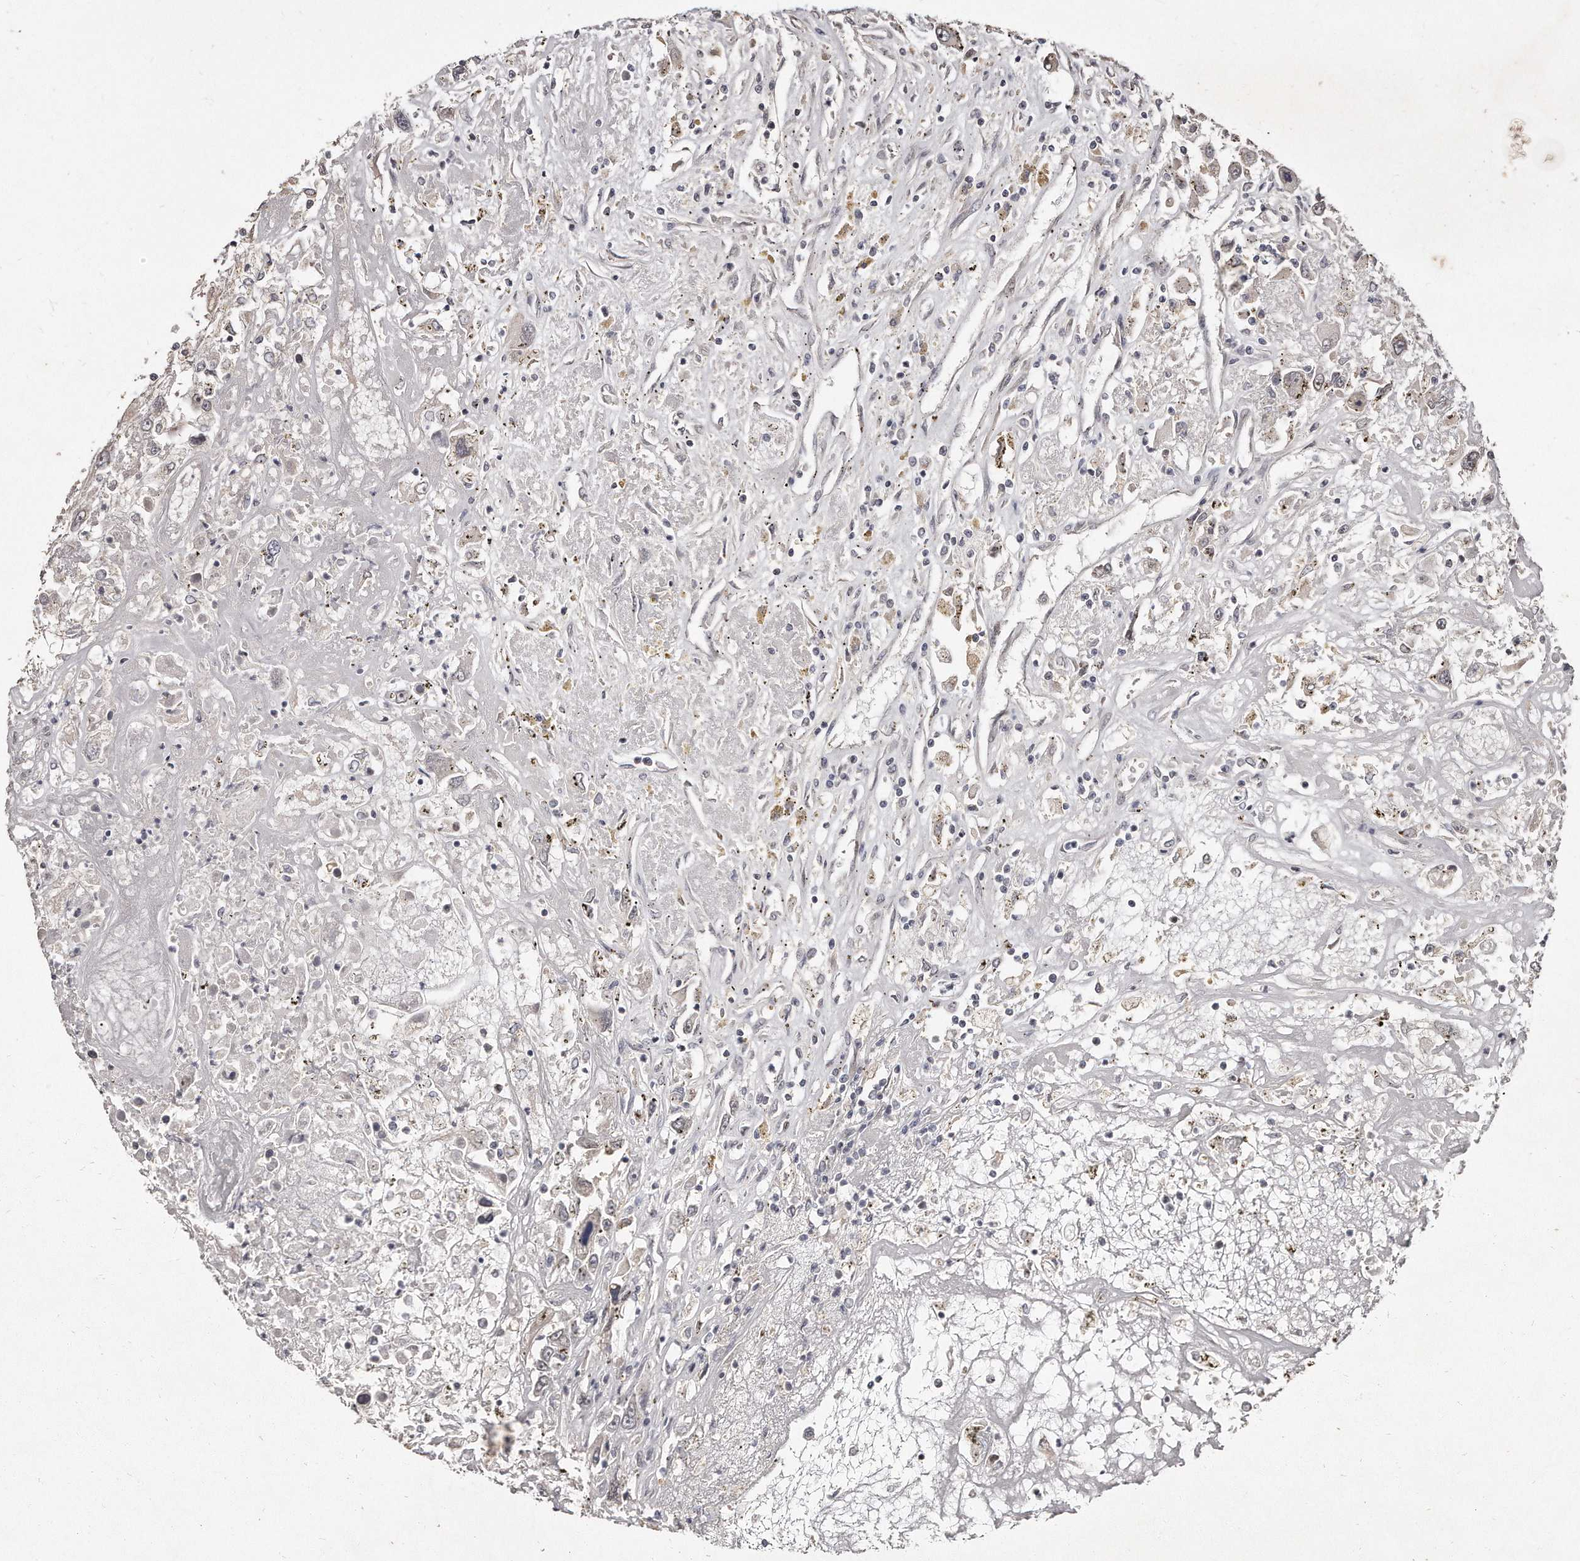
{"staining": {"intensity": "negative", "quantity": "none", "location": "none"}, "tissue": "renal cancer", "cell_type": "Tumor cells", "image_type": "cancer", "snomed": [{"axis": "morphology", "description": "Adenocarcinoma, NOS"}, {"axis": "topography", "description": "Kidney"}], "caption": "The histopathology image exhibits no staining of tumor cells in renal adenocarcinoma.", "gene": "HASPIN", "patient": {"sex": "female", "age": 52}}